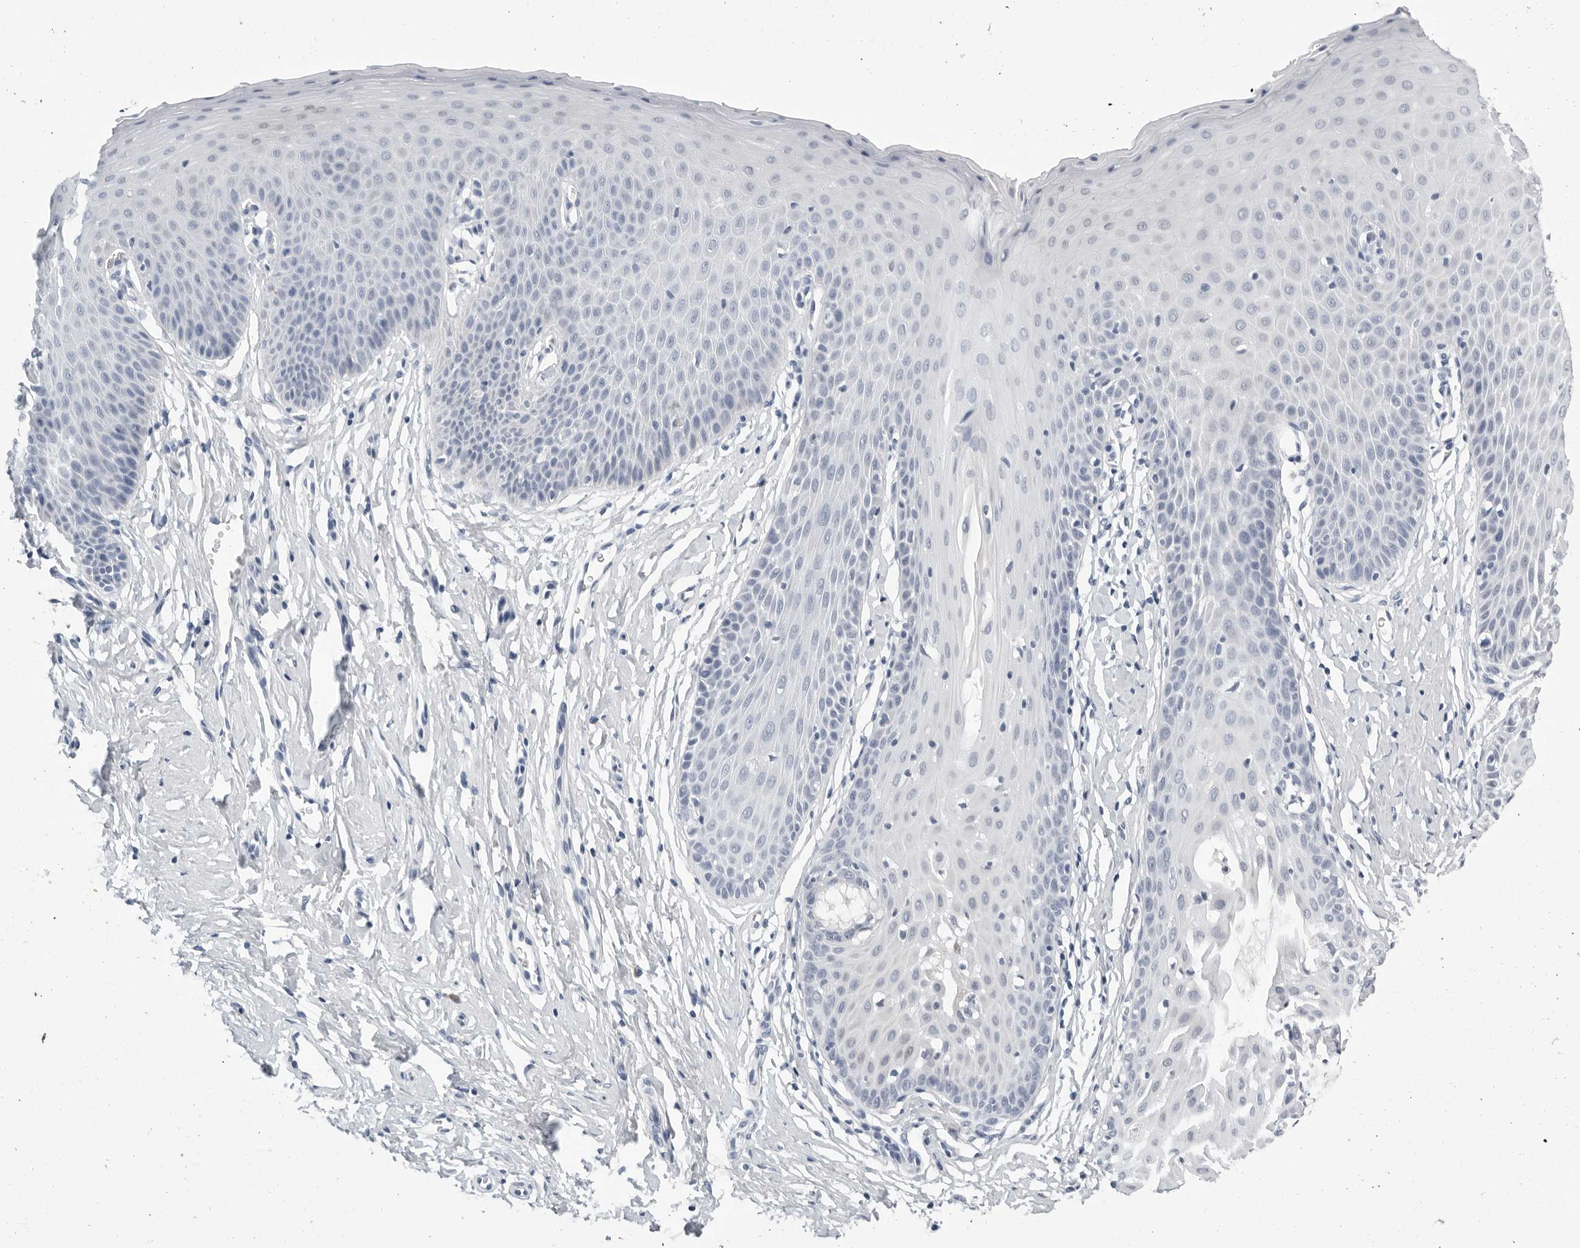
{"staining": {"intensity": "negative", "quantity": "none", "location": "none"}, "tissue": "cervix", "cell_type": "Glandular cells", "image_type": "normal", "snomed": [{"axis": "morphology", "description": "Normal tissue, NOS"}, {"axis": "topography", "description": "Cervix"}], "caption": "A high-resolution micrograph shows immunohistochemistry staining of benign cervix, which shows no significant expression in glandular cells.", "gene": "ZNF502", "patient": {"sex": "female", "age": 36}}